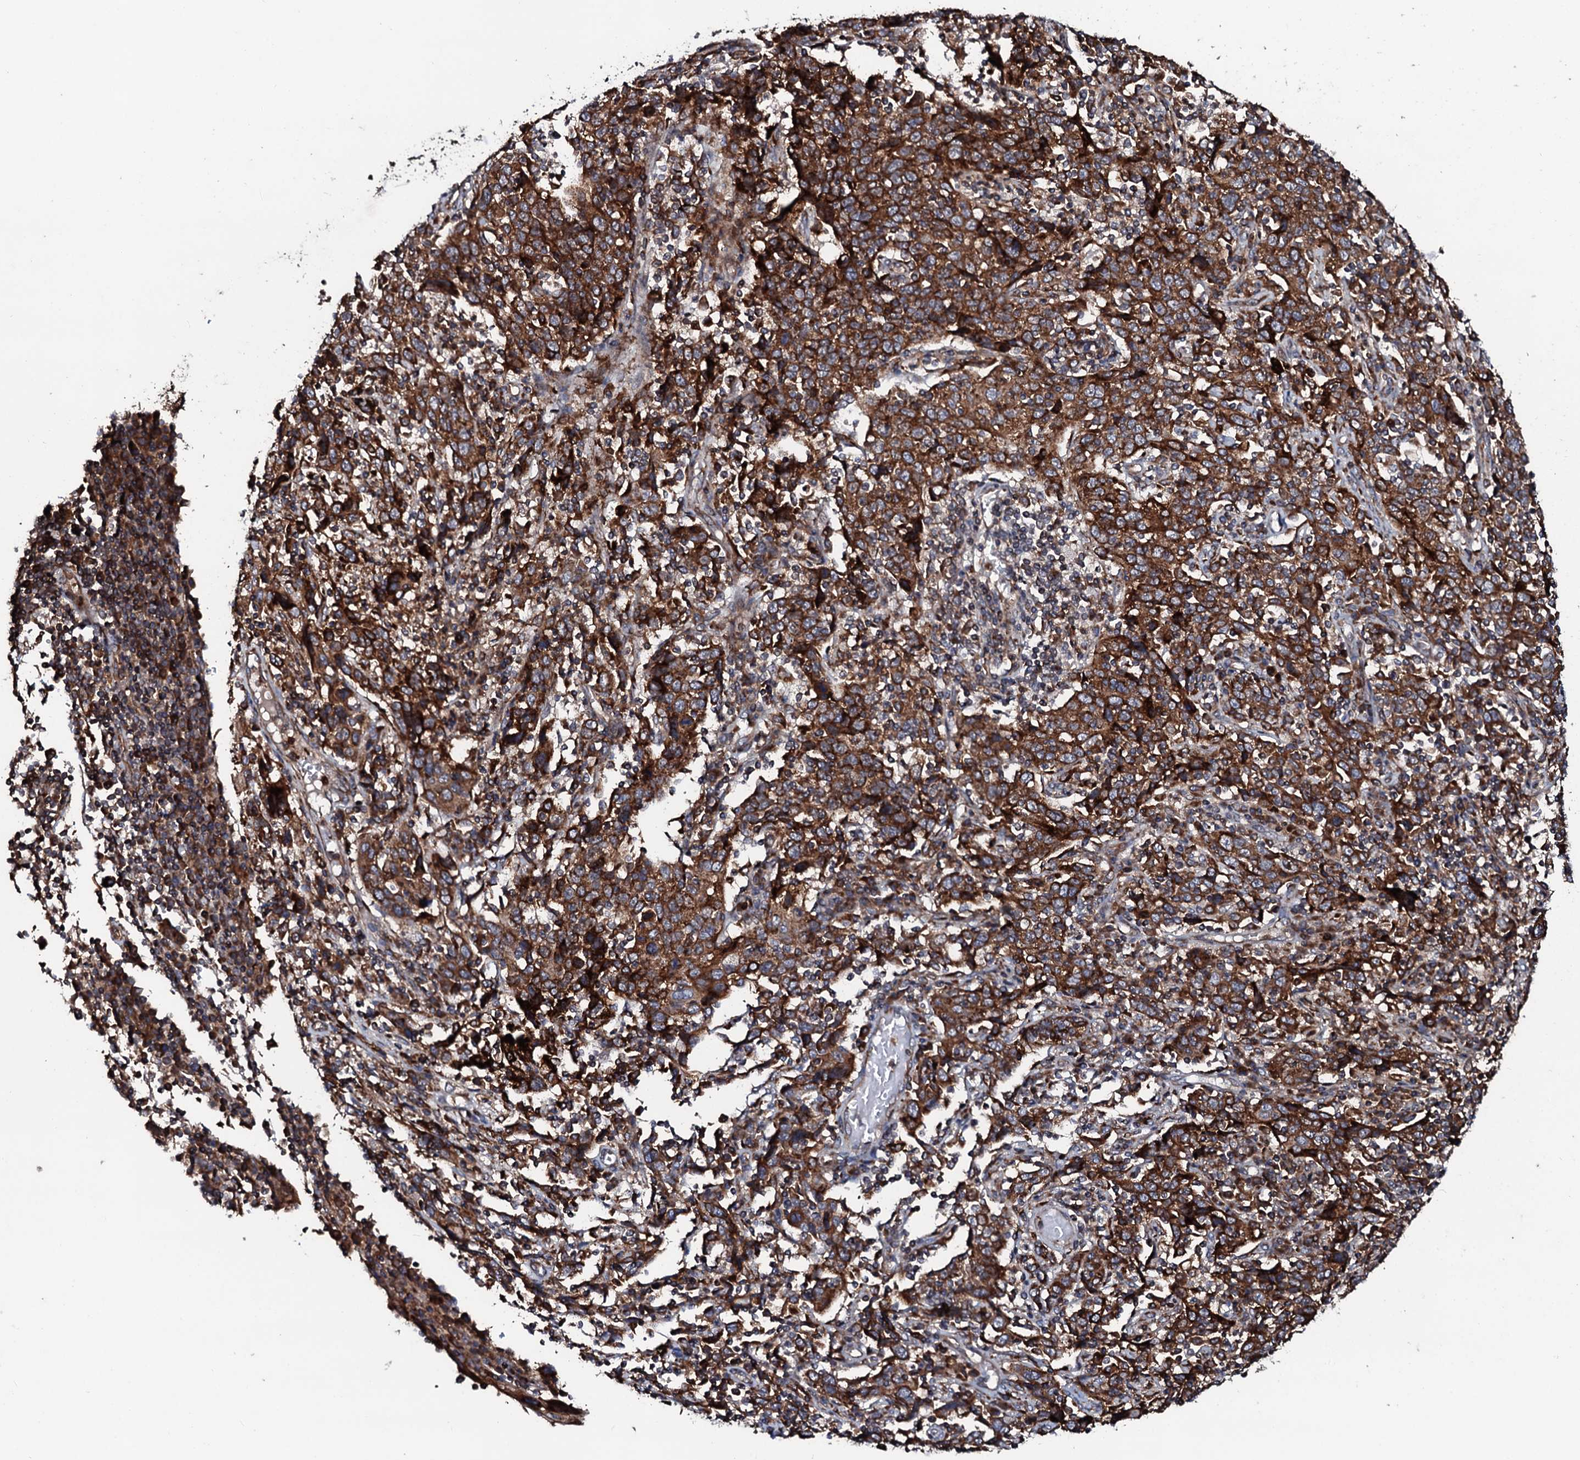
{"staining": {"intensity": "strong", "quantity": ">75%", "location": "cytoplasmic/membranous"}, "tissue": "cervical cancer", "cell_type": "Tumor cells", "image_type": "cancer", "snomed": [{"axis": "morphology", "description": "Squamous cell carcinoma, NOS"}, {"axis": "topography", "description": "Cervix"}], "caption": "Squamous cell carcinoma (cervical) was stained to show a protein in brown. There is high levels of strong cytoplasmic/membranous positivity in approximately >75% of tumor cells.", "gene": "SDHAF2", "patient": {"sex": "female", "age": 46}}